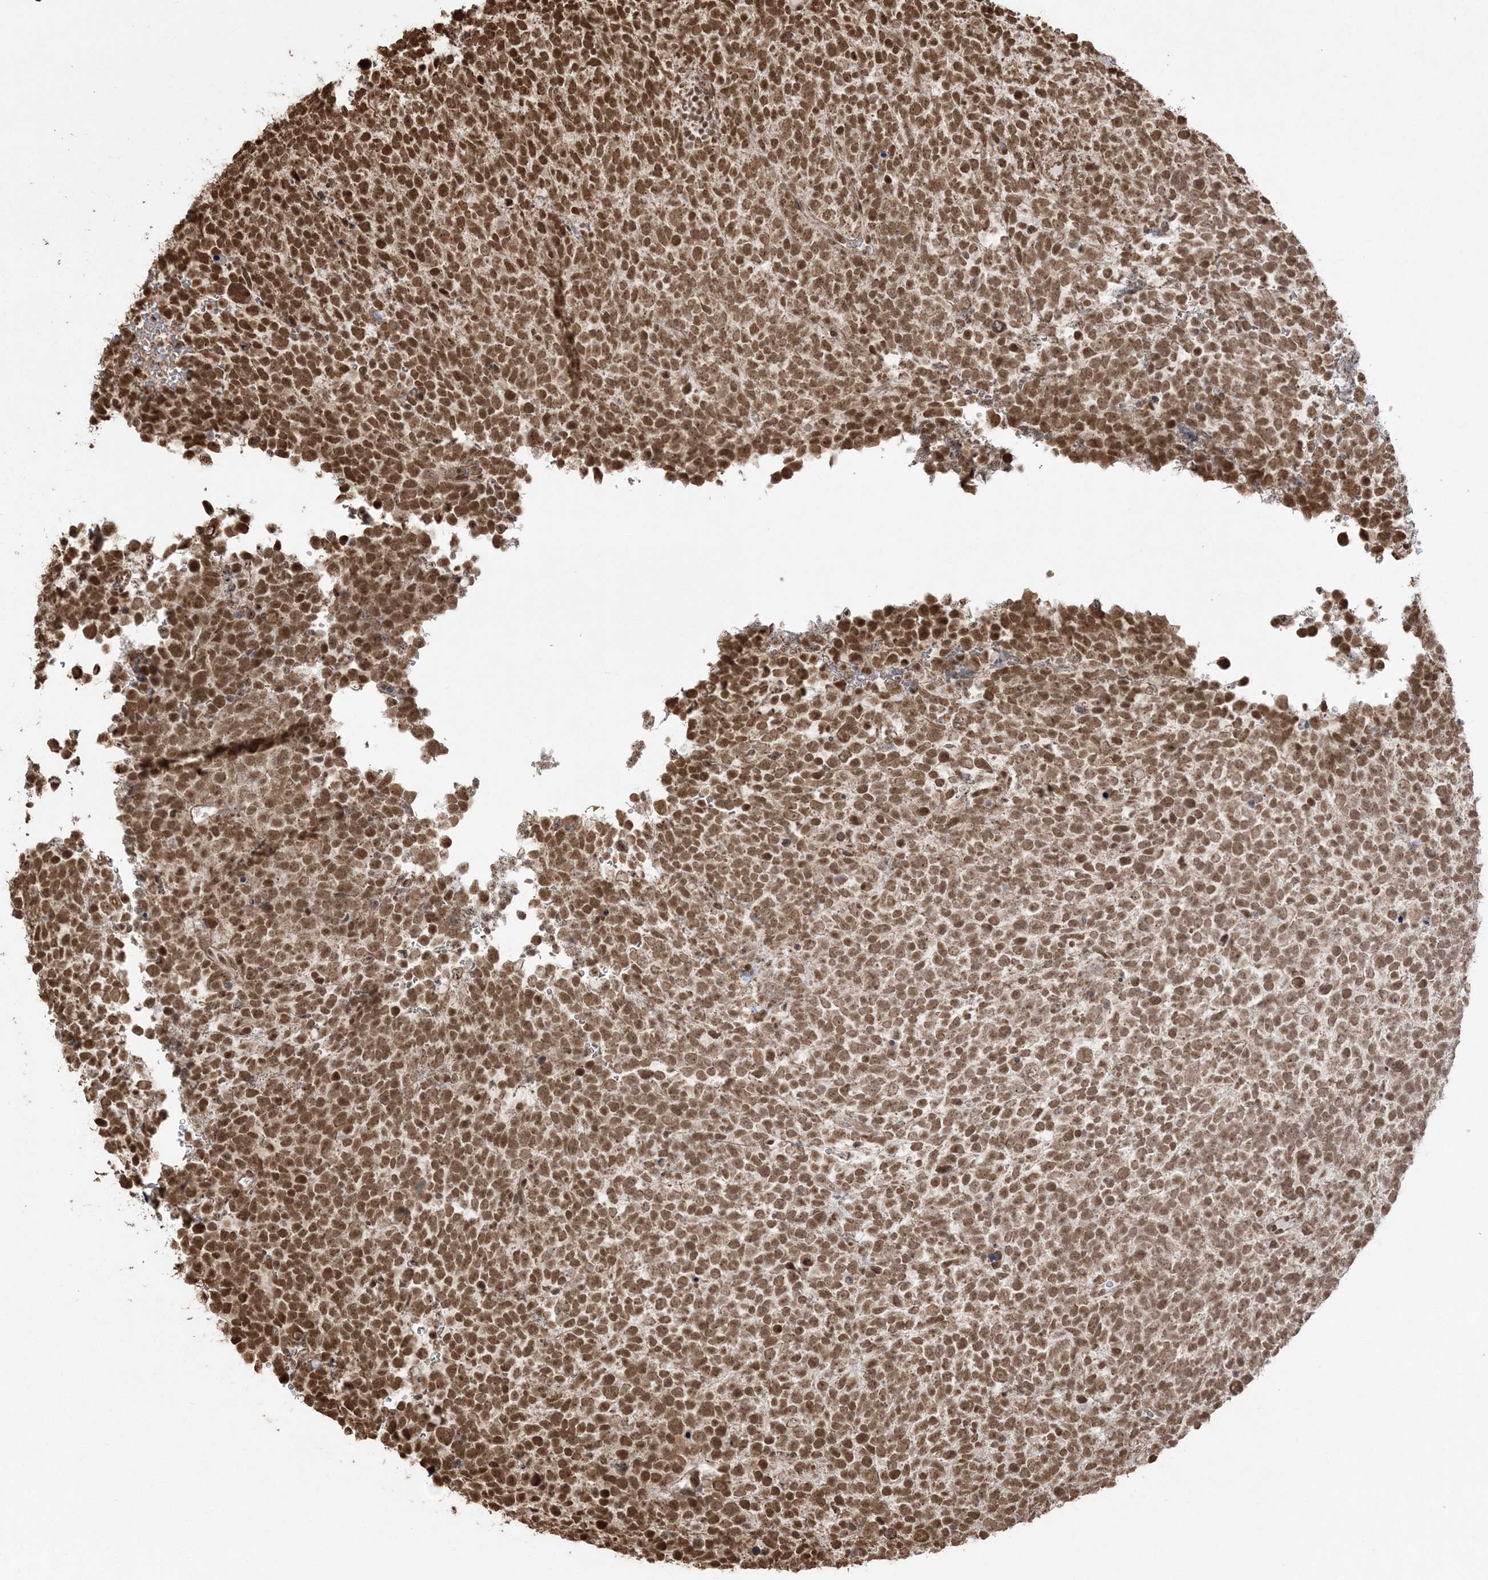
{"staining": {"intensity": "moderate", "quantity": ">75%", "location": "nuclear"}, "tissue": "urothelial cancer", "cell_type": "Tumor cells", "image_type": "cancer", "snomed": [{"axis": "morphology", "description": "Urothelial carcinoma, High grade"}, {"axis": "topography", "description": "Urinary bladder"}], "caption": "Brown immunohistochemical staining in human high-grade urothelial carcinoma shows moderate nuclear staining in about >75% of tumor cells.", "gene": "ZNF839", "patient": {"sex": "female", "age": 82}}